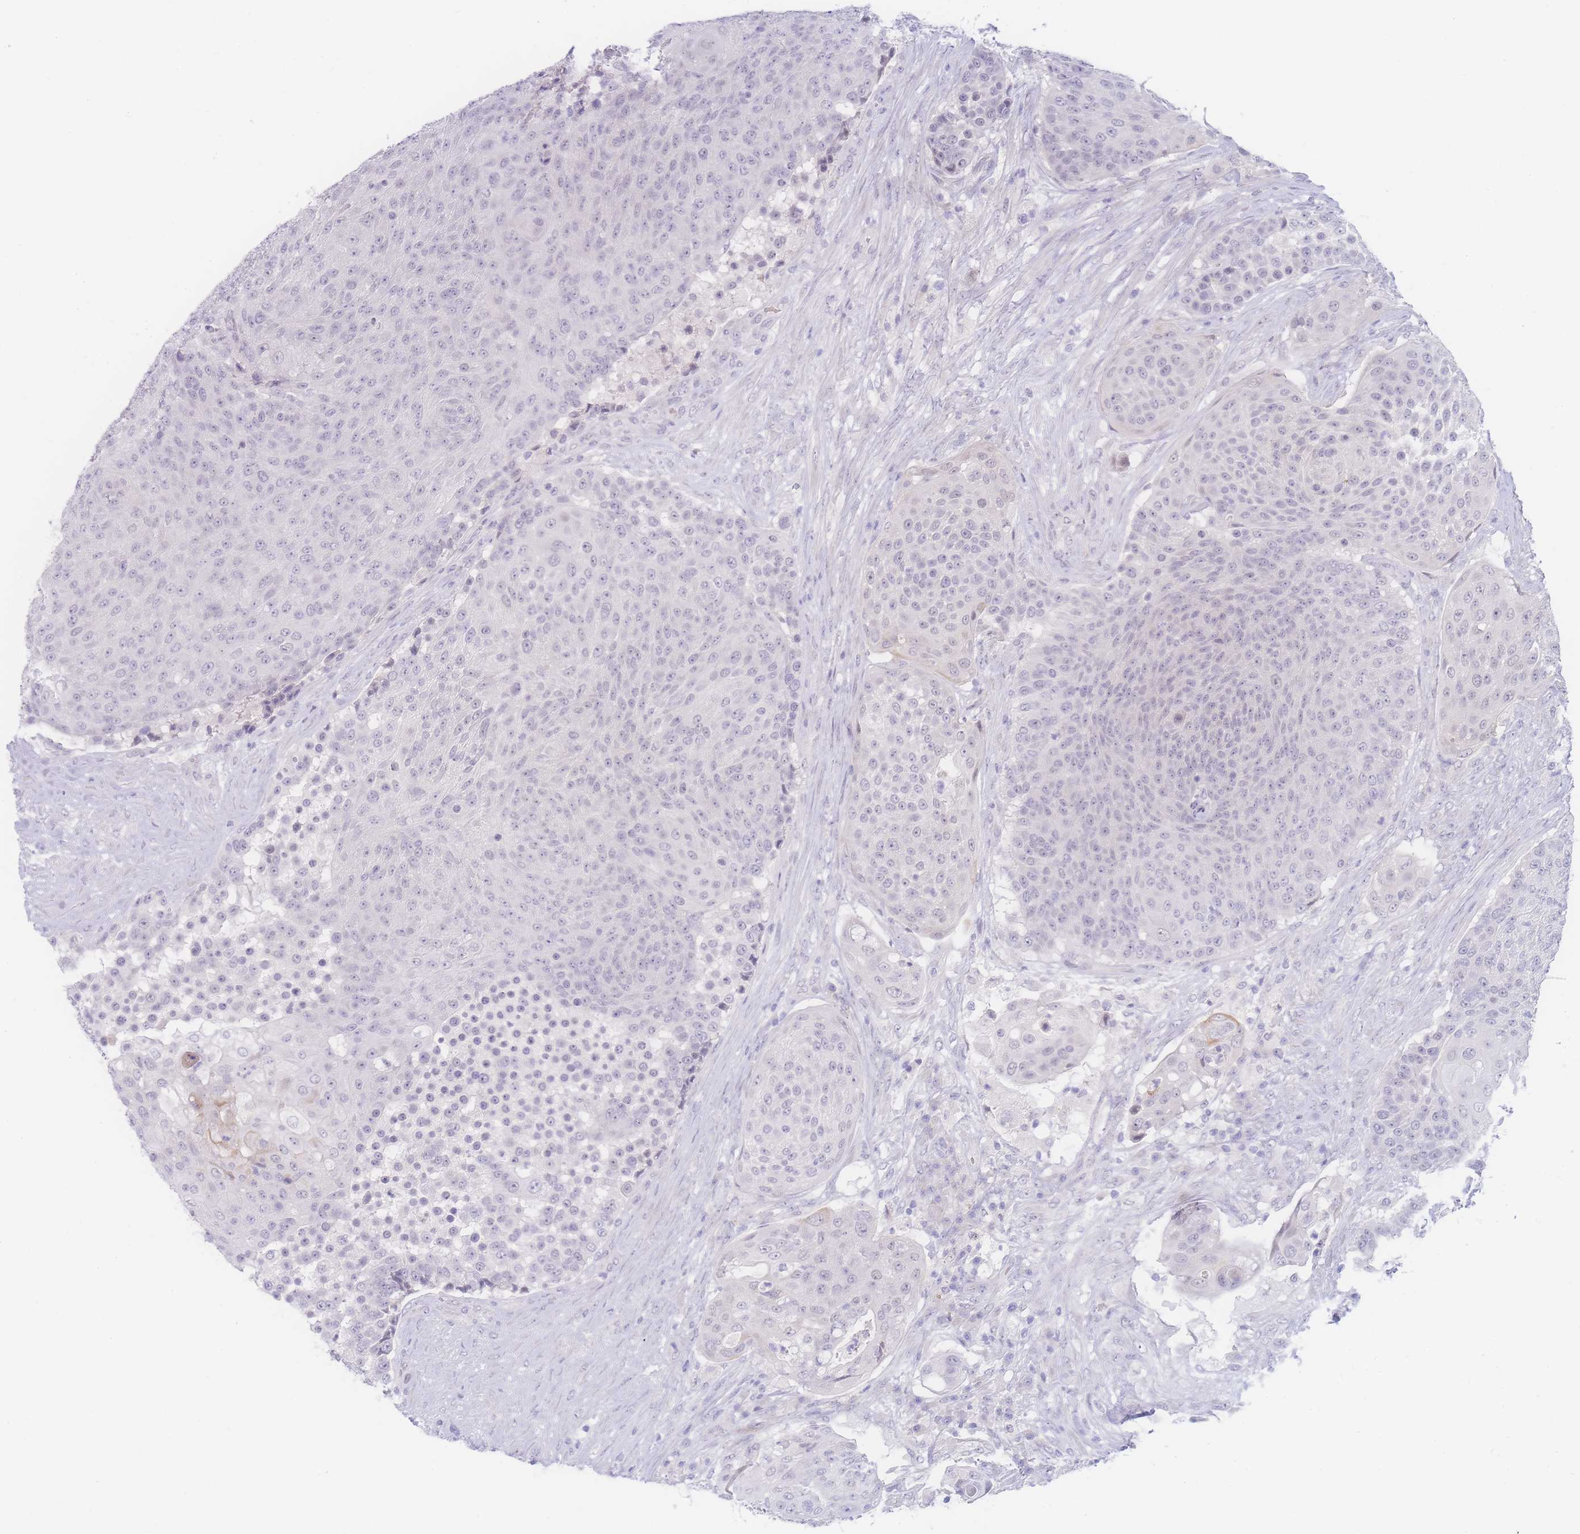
{"staining": {"intensity": "negative", "quantity": "none", "location": "none"}, "tissue": "urothelial cancer", "cell_type": "Tumor cells", "image_type": "cancer", "snomed": [{"axis": "morphology", "description": "Urothelial carcinoma, High grade"}, {"axis": "topography", "description": "Urinary bladder"}], "caption": "The histopathology image demonstrates no significant staining in tumor cells of high-grade urothelial carcinoma.", "gene": "PRSS22", "patient": {"sex": "female", "age": 63}}